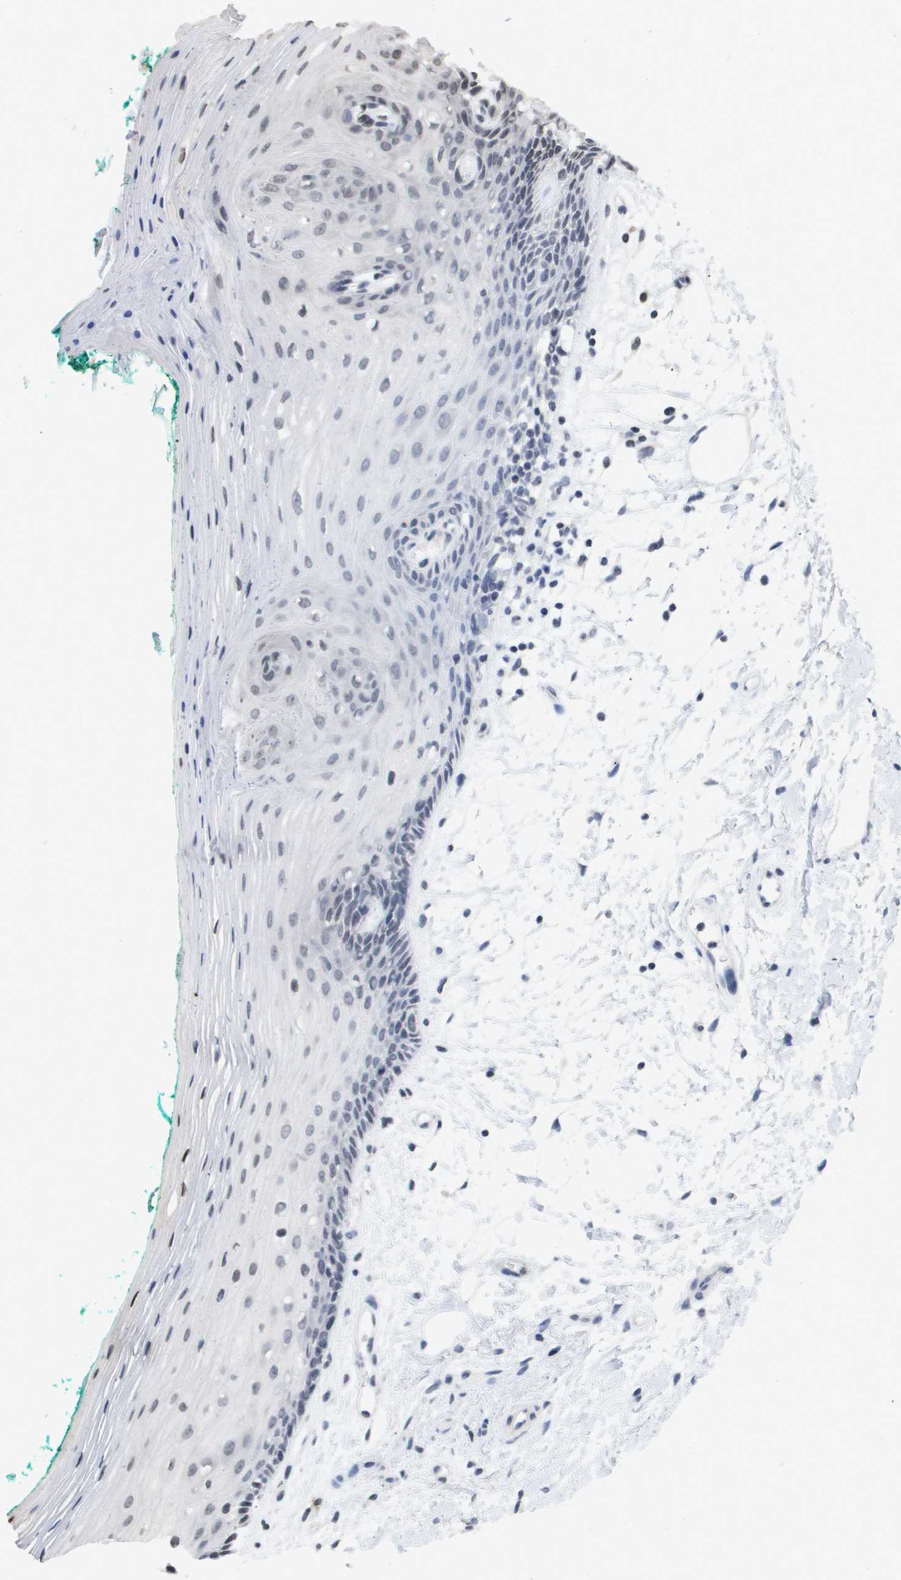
{"staining": {"intensity": "moderate", "quantity": "<25%", "location": "nuclear"}, "tissue": "oral mucosa", "cell_type": "Squamous epithelial cells", "image_type": "normal", "snomed": [{"axis": "morphology", "description": "Normal tissue, NOS"}, {"axis": "topography", "description": "Skeletal muscle"}, {"axis": "topography", "description": "Oral tissue"}, {"axis": "topography", "description": "Peripheral nerve tissue"}], "caption": "A photomicrograph of human oral mucosa stained for a protein exhibits moderate nuclear brown staining in squamous epithelial cells. The staining was performed using DAB (3,3'-diaminobenzidine), with brown indicating positive protein expression. Nuclei are stained blue with hematoxylin.", "gene": "HSPA6", "patient": {"sex": "female", "age": 84}}